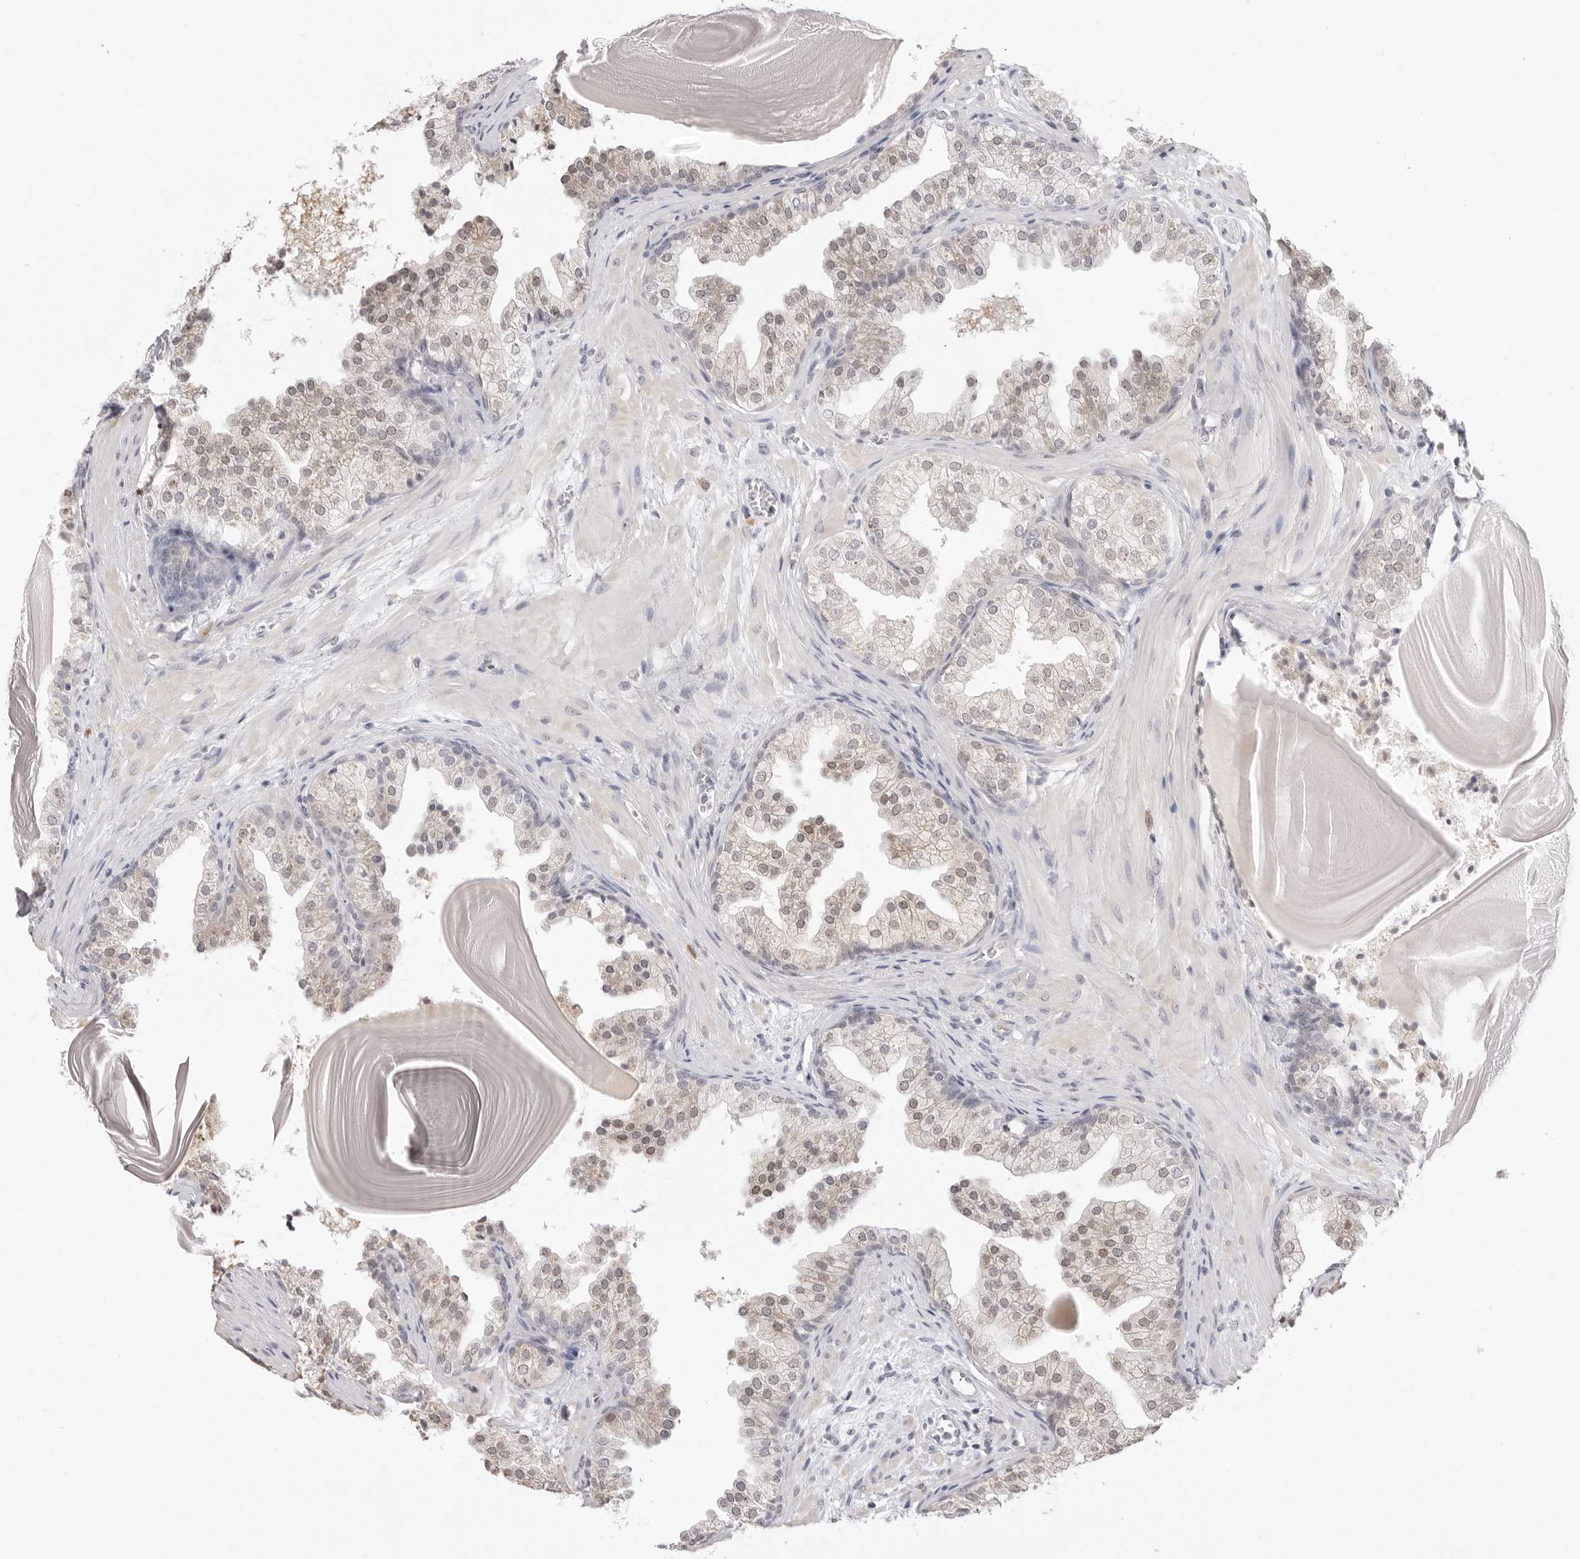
{"staining": {"intensity": "weak", "quantity": "25%-75%", "location": "cytoplasmic/membranous,nuclear"}, "tissue": "prostate", "cell_type": "Glandular cells", "image_type": "normal", "snomed": [{"axis": "morphology", "description": "Normal tissue, NOS"}, {"axis": "topography", "description": "Prostate"}], "caption": "This photomicrograph reveals immunohistochemistry (IHC) staining of benign prostate, with low weak cytoplasmic/membranous,nuclear staining in approximately 25%-75% of glandular cells.", "gene": "FDPS", "patient": {"sex": "male", "age": 48}}